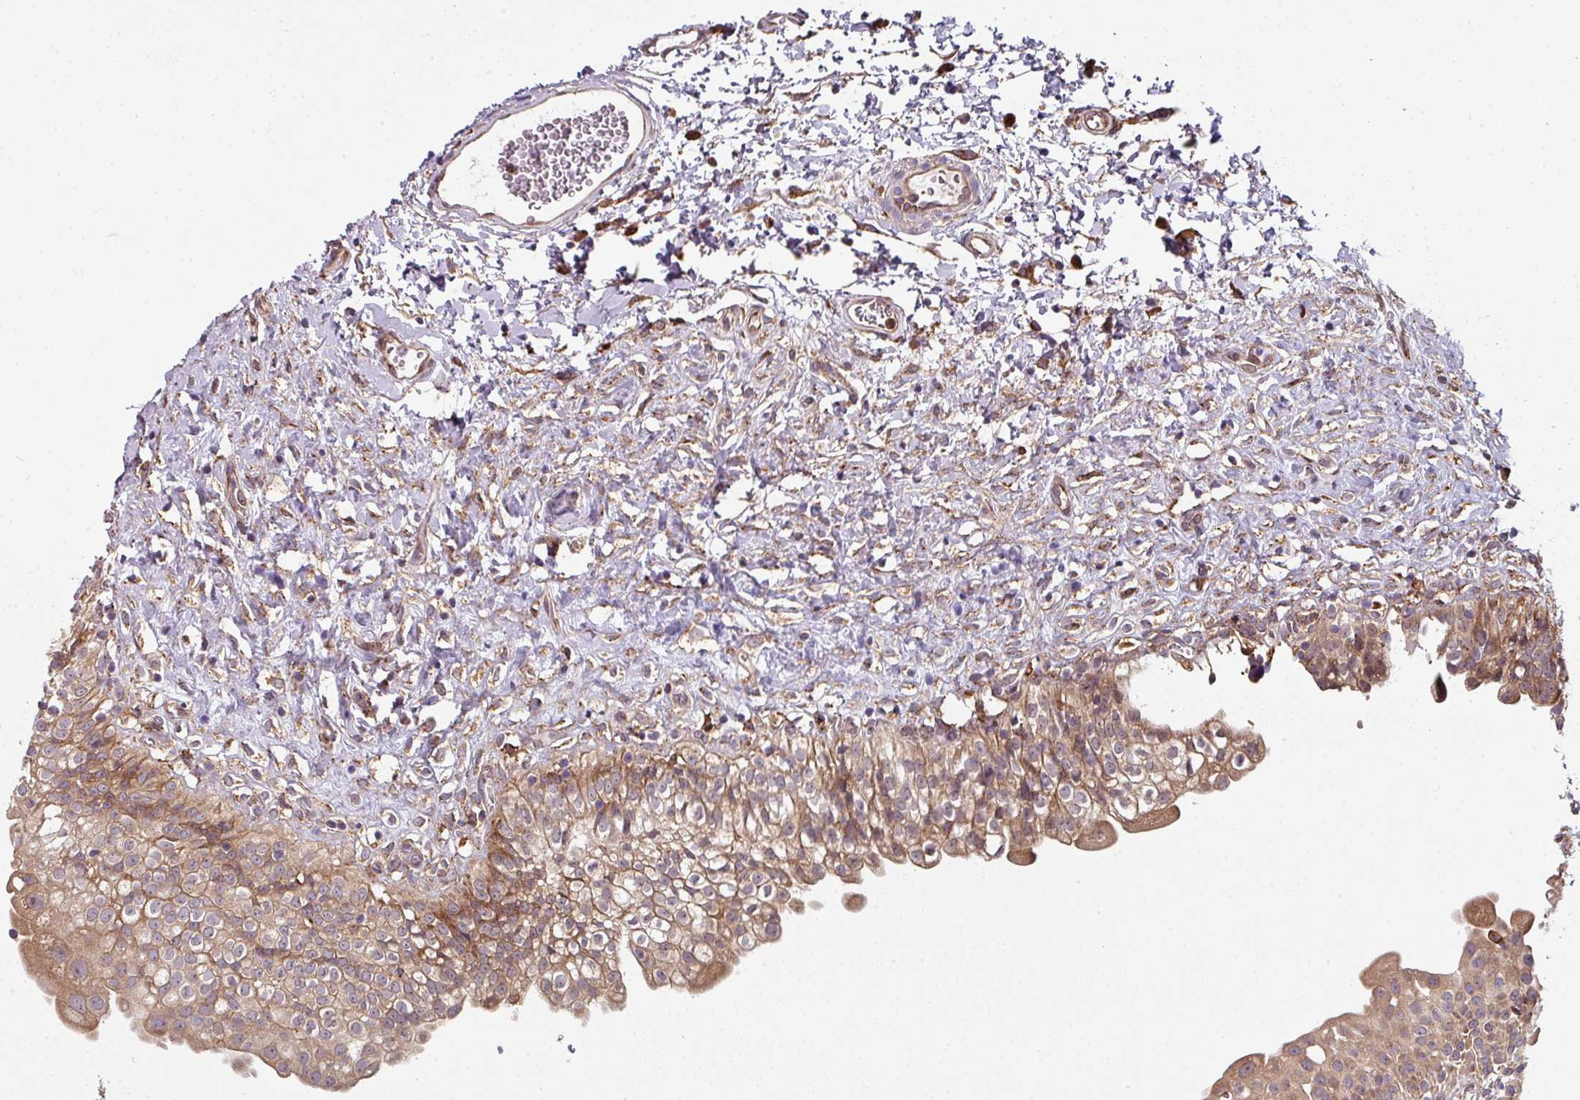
{"staining": {"intensity": "moderate", "quantity": ">75%", "location": "cytoplasmic/membranous"}, "tissue": "urinary bladder", "cell_type": "Urothelial cells", "image_type": "normal", "snomed": [{"axis": "morphology", "description": "Normal tissue, NOS"}, {"axis": "topography", "description": "Urinary bladder"}], "caption": "The immunohistochemical stain labels moderate cytoplasmic/membranous expression in urothelial cells of unremarkable urinary bladder.", "gene": "FAT4", "patient": {"sex": "male", "age": 51}}